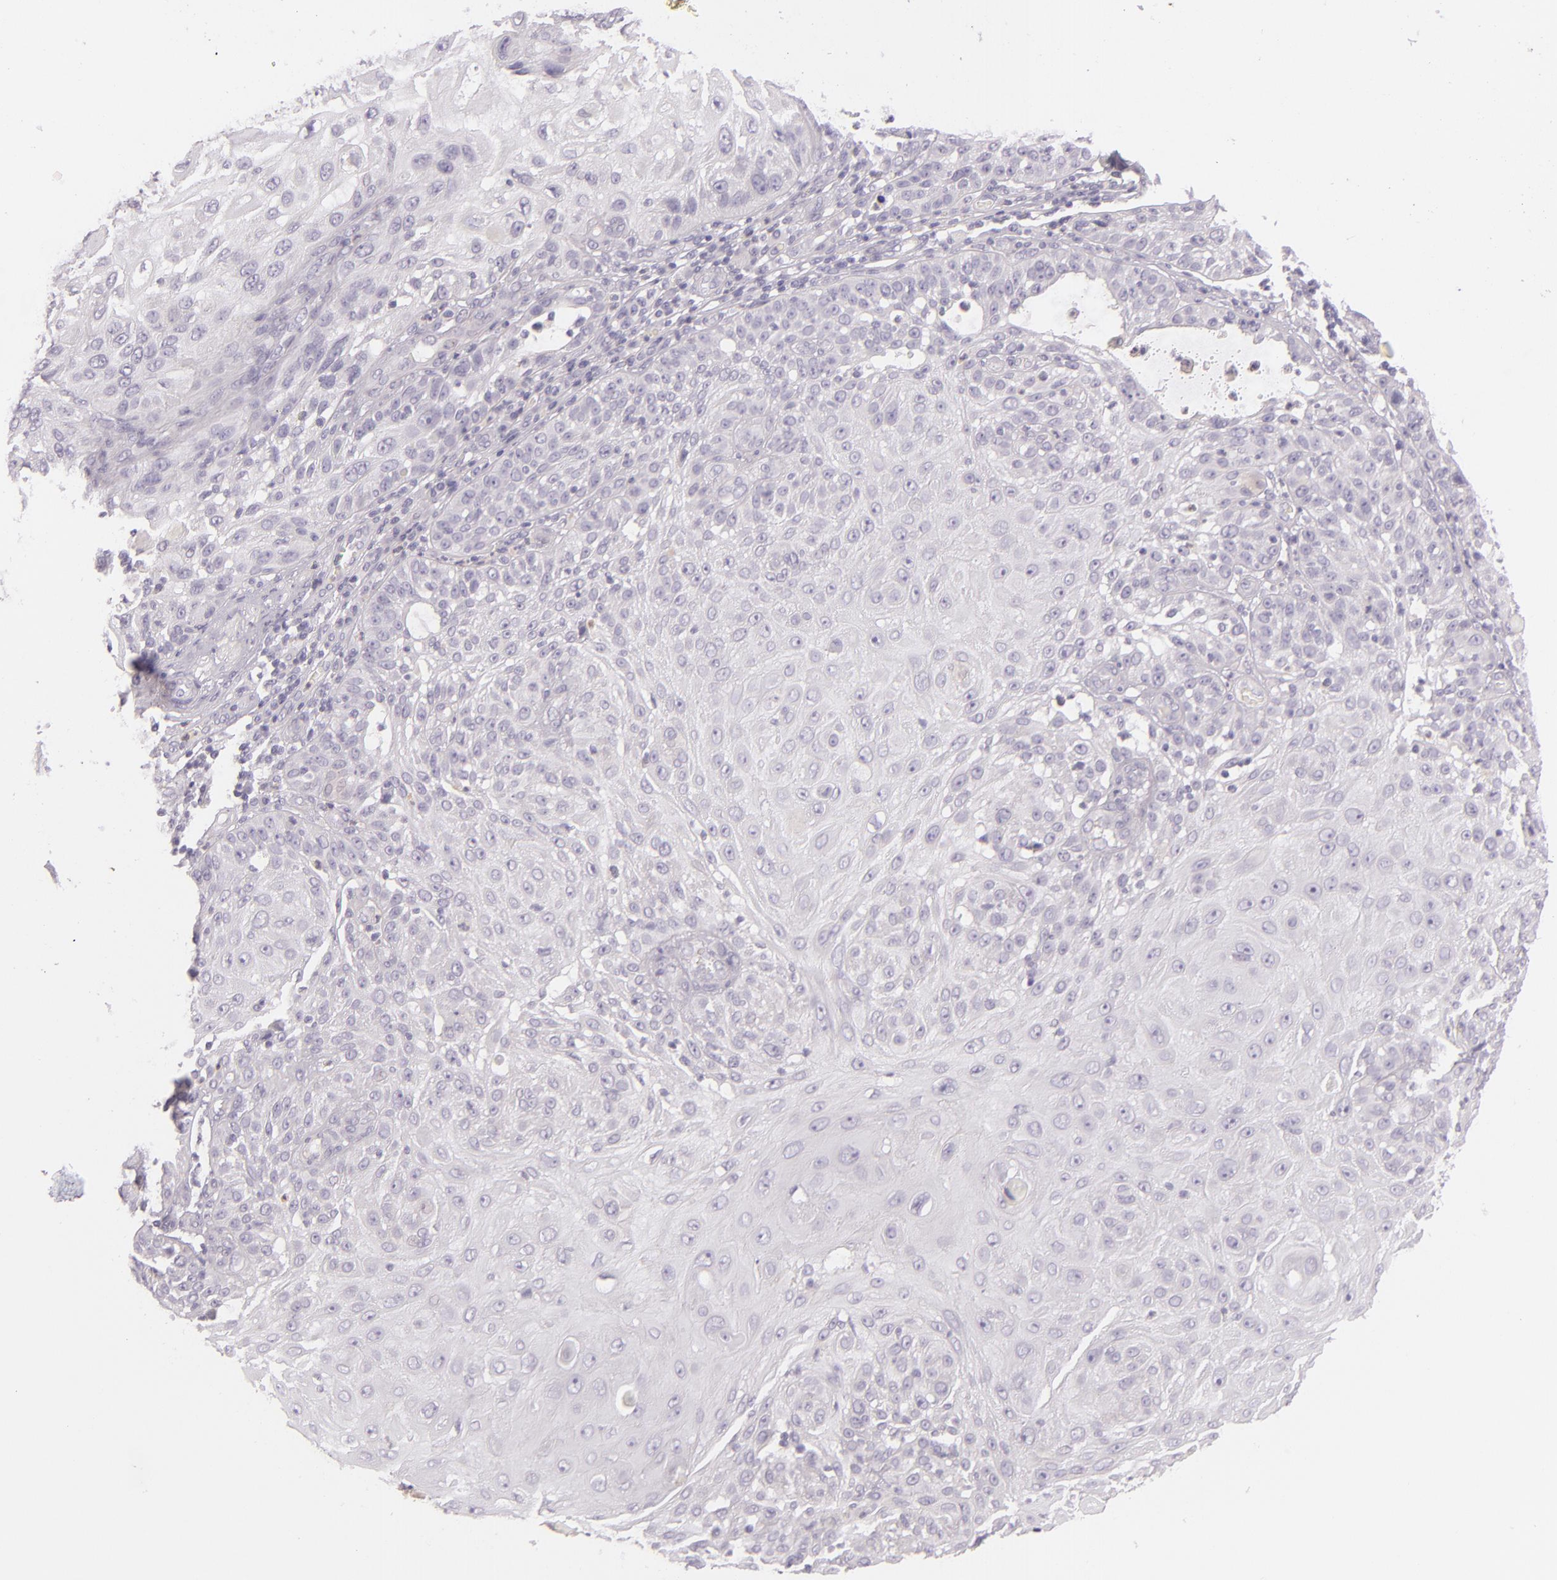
{"staining": {"intensity": "negative", "quantity": "none", "location": "none"}, "tissue": "skin cancer", "cell_type": "Tumor cells", "image_type": "cancer", "snomed": [{"axis": "morphology", "description": "Squamous cell carcinoma, NOS"}, {"axis": "topography", "description": "Skin"}], "caption": "Immunohistochemistry photomicrograph of neoplastic tissue: human skin cancer stained with DAB exhibits no significant protein positivity in tumor cells. (DAB (3,3'-diaminobenzidine) immunohistochemistry (IHC), high magnification).", "gene": "CBS", "patient": {"sex": "female", "age": 89}}